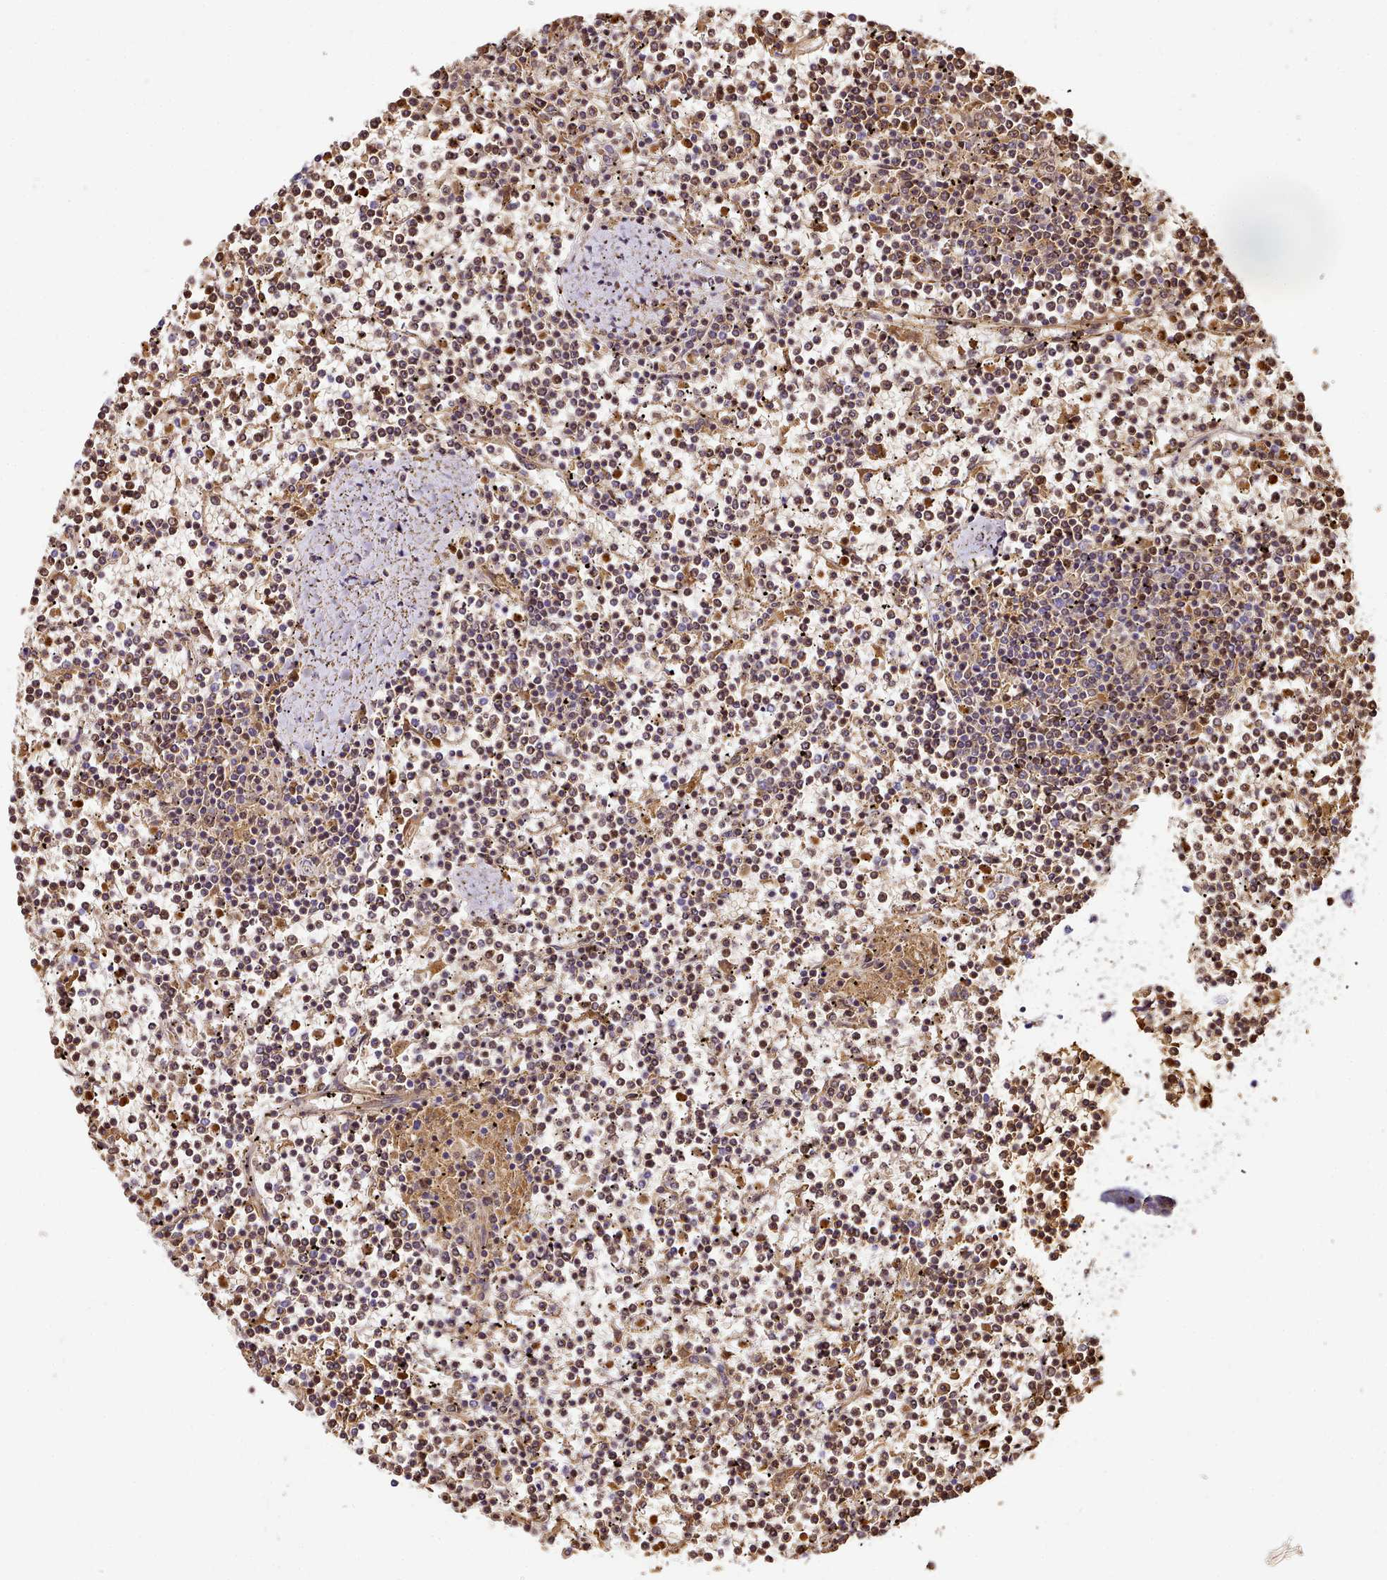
{"staining": {"intensity": "weak", "quantity": "25%-75%", "location": "cytoplasmic/membranous"}, "tissue": "lymphoma", "cell_type": "Tumor cells", "image_type": "cancer", "snomed": [{"axis": "morphology", "description": "Malignant lymphoma, non-Hodgkin's type, Low grade"}, {"axis": "topography", "description": "Spleen"}], "caption": "IHC photomicrograph of neoplastic tissue: lymphoma stained using immunohistochemistry displays low levels of weak protein expression localized specifically in the cytoplasmic/membranous of tumor cells, appearing as a cytoplasmic/membranous brown color.", "gene": "NBPF1", "patient": {"sex": "female", "age": 19}}